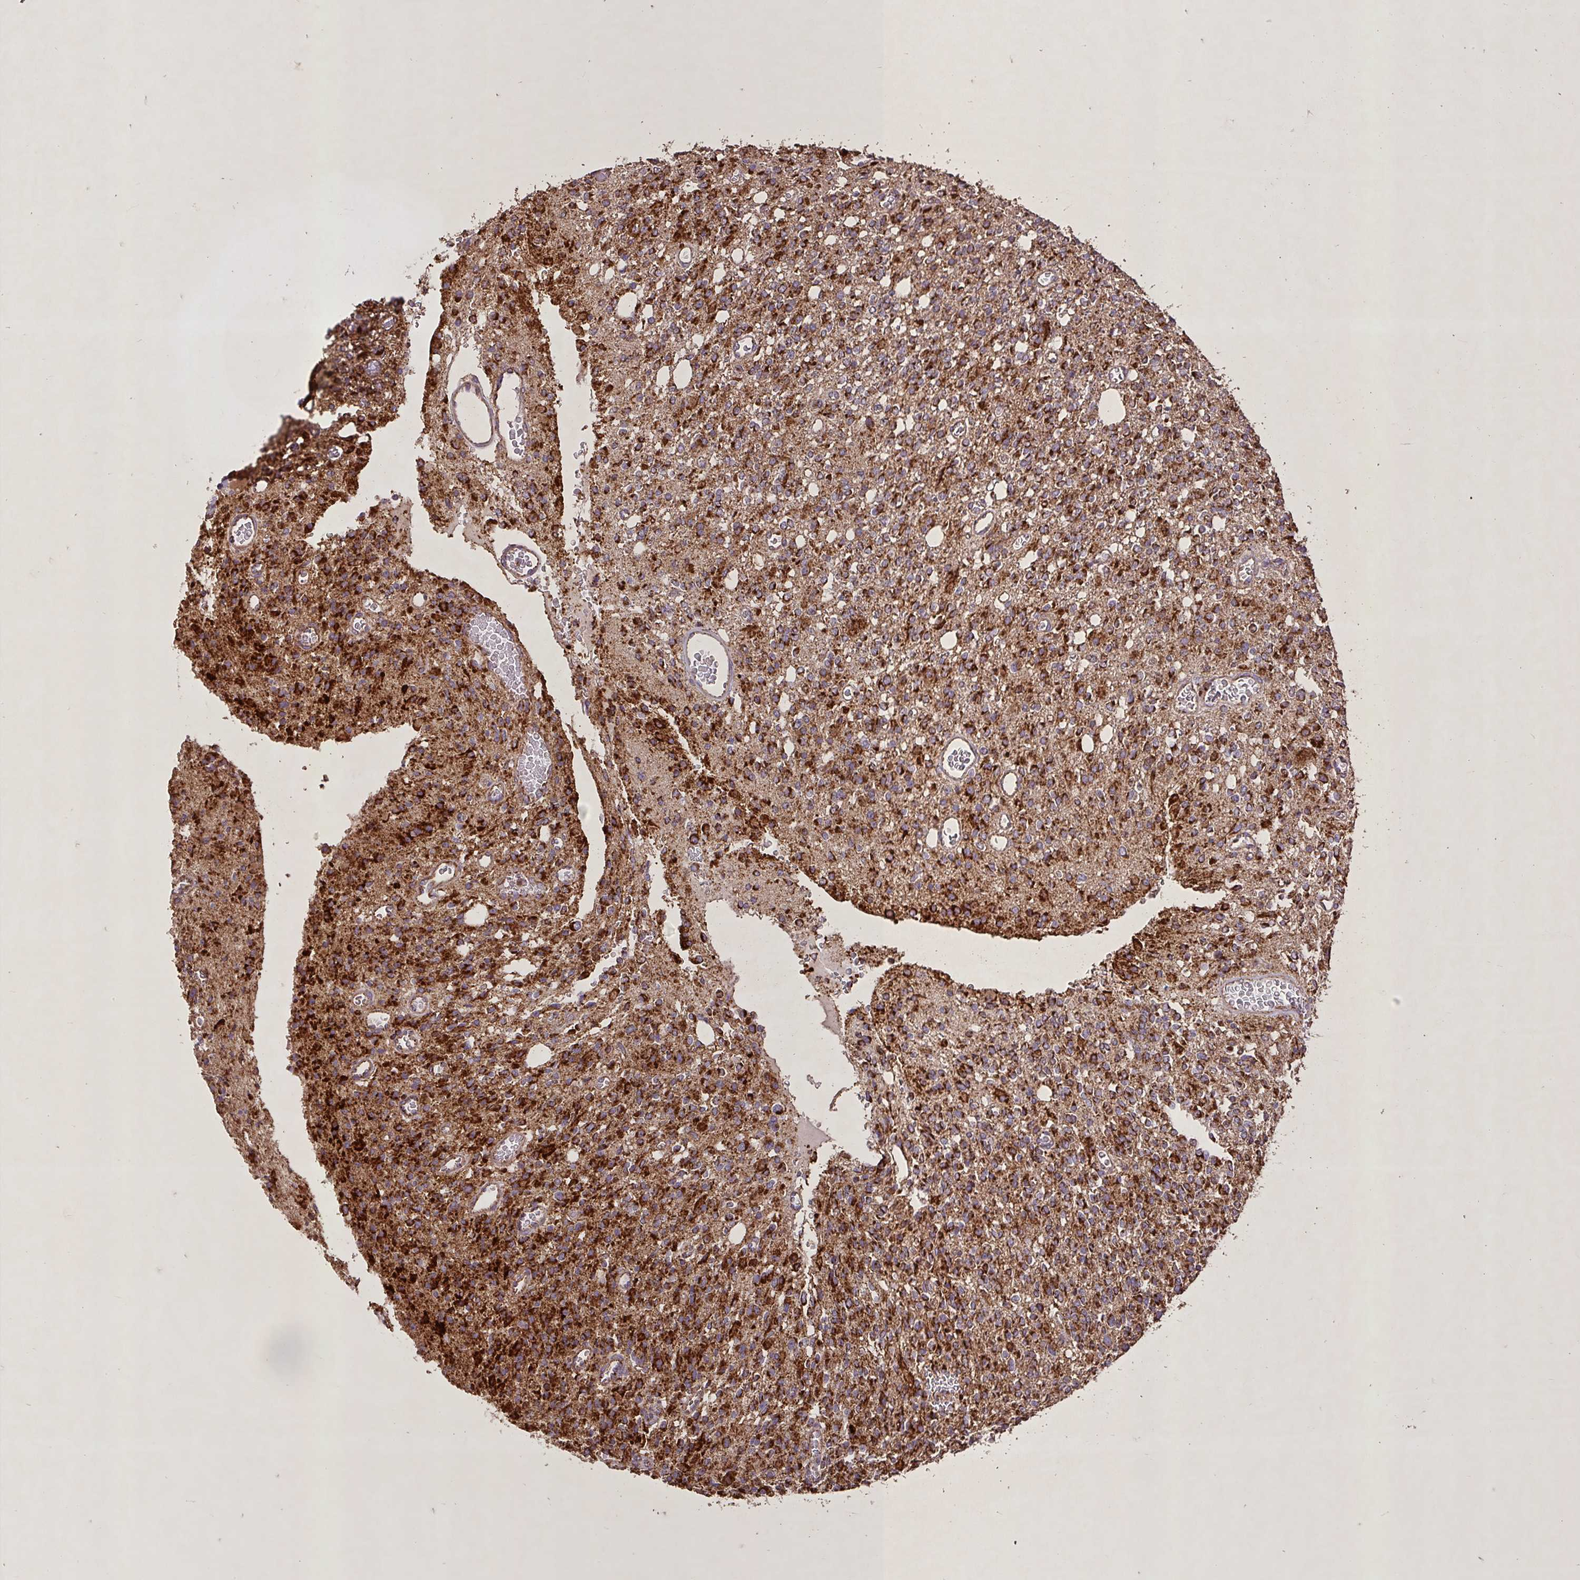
{"staining": {"intensity": "strong", "quantity": ">75%", "location": "cytoplasmic/membranous"}, "tissue": "glioma", "cell_type": "Tumor cells", "image_type": "cancer", "snomed": [{"axis": "morphology", "description": "Glioma, malignant, High grade"}, {"axis": "topography", "description": "Brain"}], "caption": "The micrograph shows immunohistochemical staining of high-grade glioma (malignant). There is strong cytoplasmic/membranous staining is present in approximately >75% of tumor cells. Using DAB (brown) and hematoxylin (blue) stains, captured at high magnification using brightfield microscopy.", "gene": "AGK", "patient": {"sex": "male", "age": 34}}